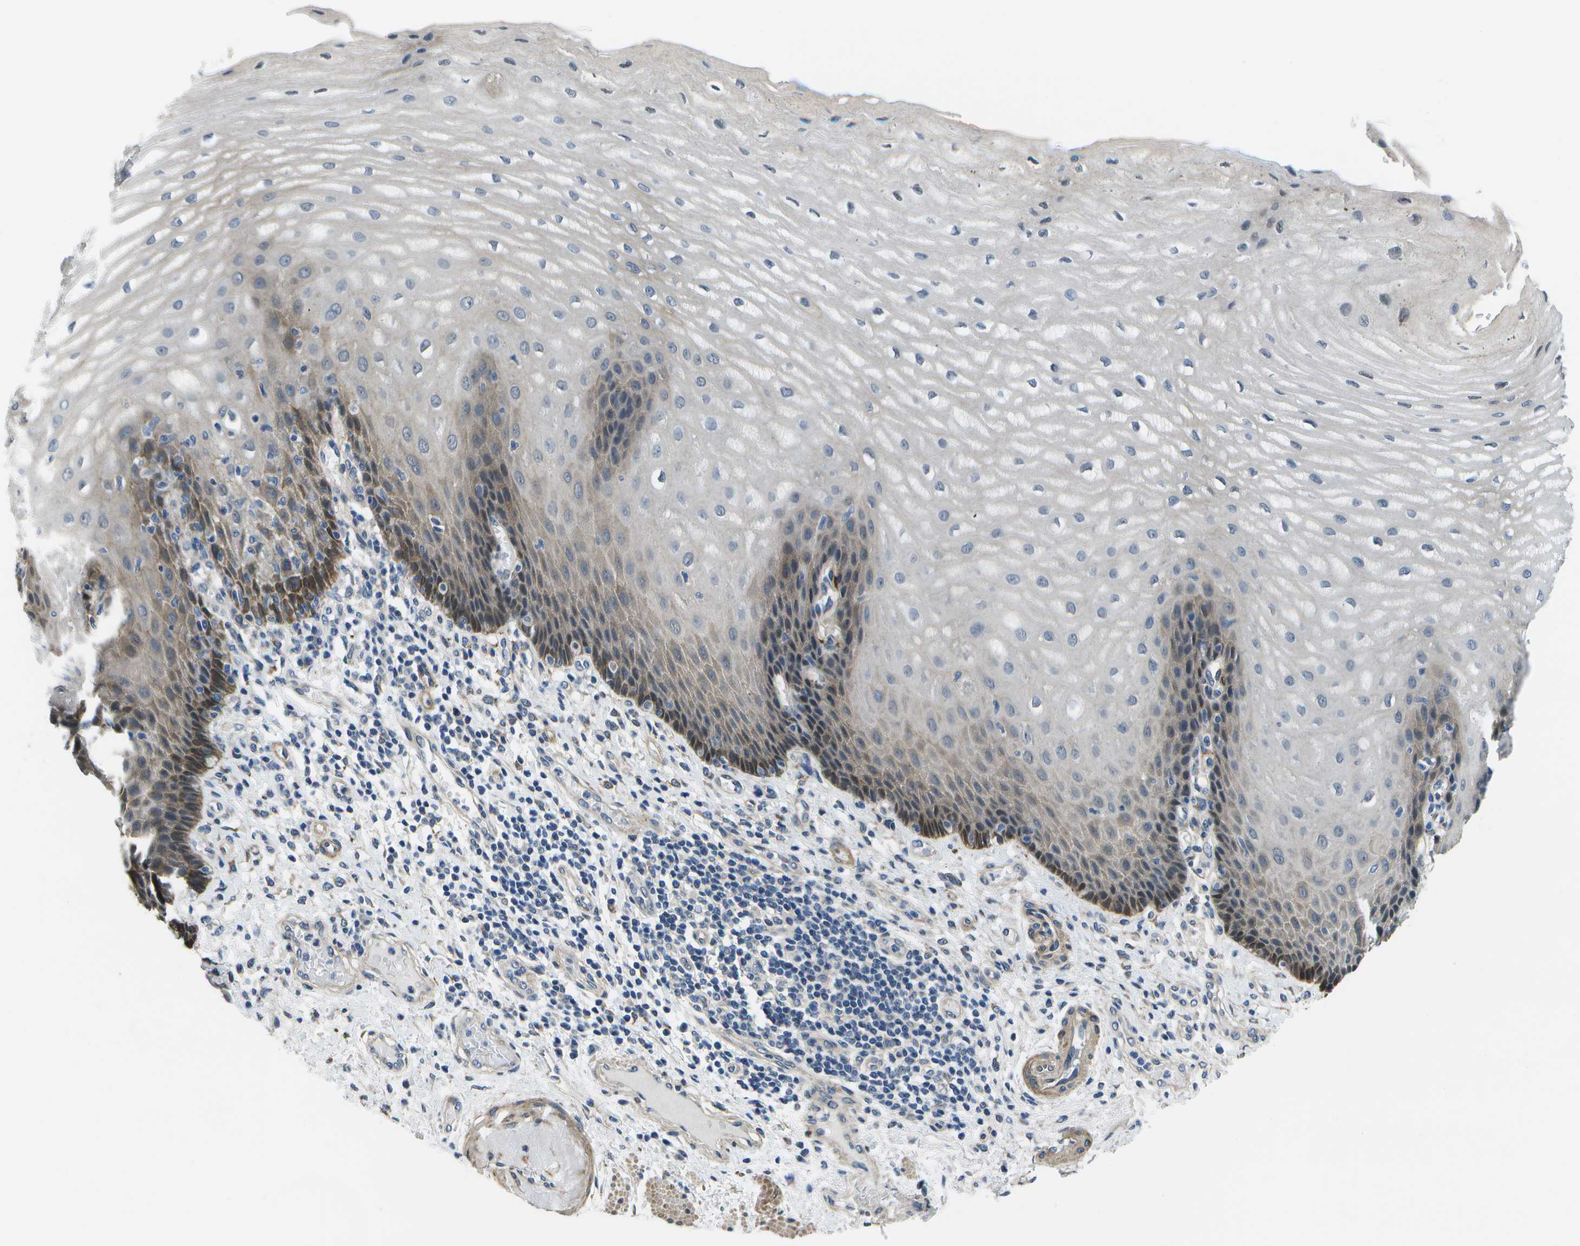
{"staining": {"intensity": "moderate", "quantity": "<25%", "location": "cytoplasmic/membranous"}, "tissue": "esophagus", "cell_type": "Squamous epithelial cells", "image_type": "normal", "snomed": [{"axis": "morphology", "description": "Normal tissue, NOS"}, {"axis": "topography", "description": "Esophagus"}], "caption": "A brown stain shows moderate cytoplasmic/membranous staining of a protein in squamous epithelial cells of unremarkable human esophagus.", "gene": "P3H1", "patient": {"sex": "male", "age": 54}}